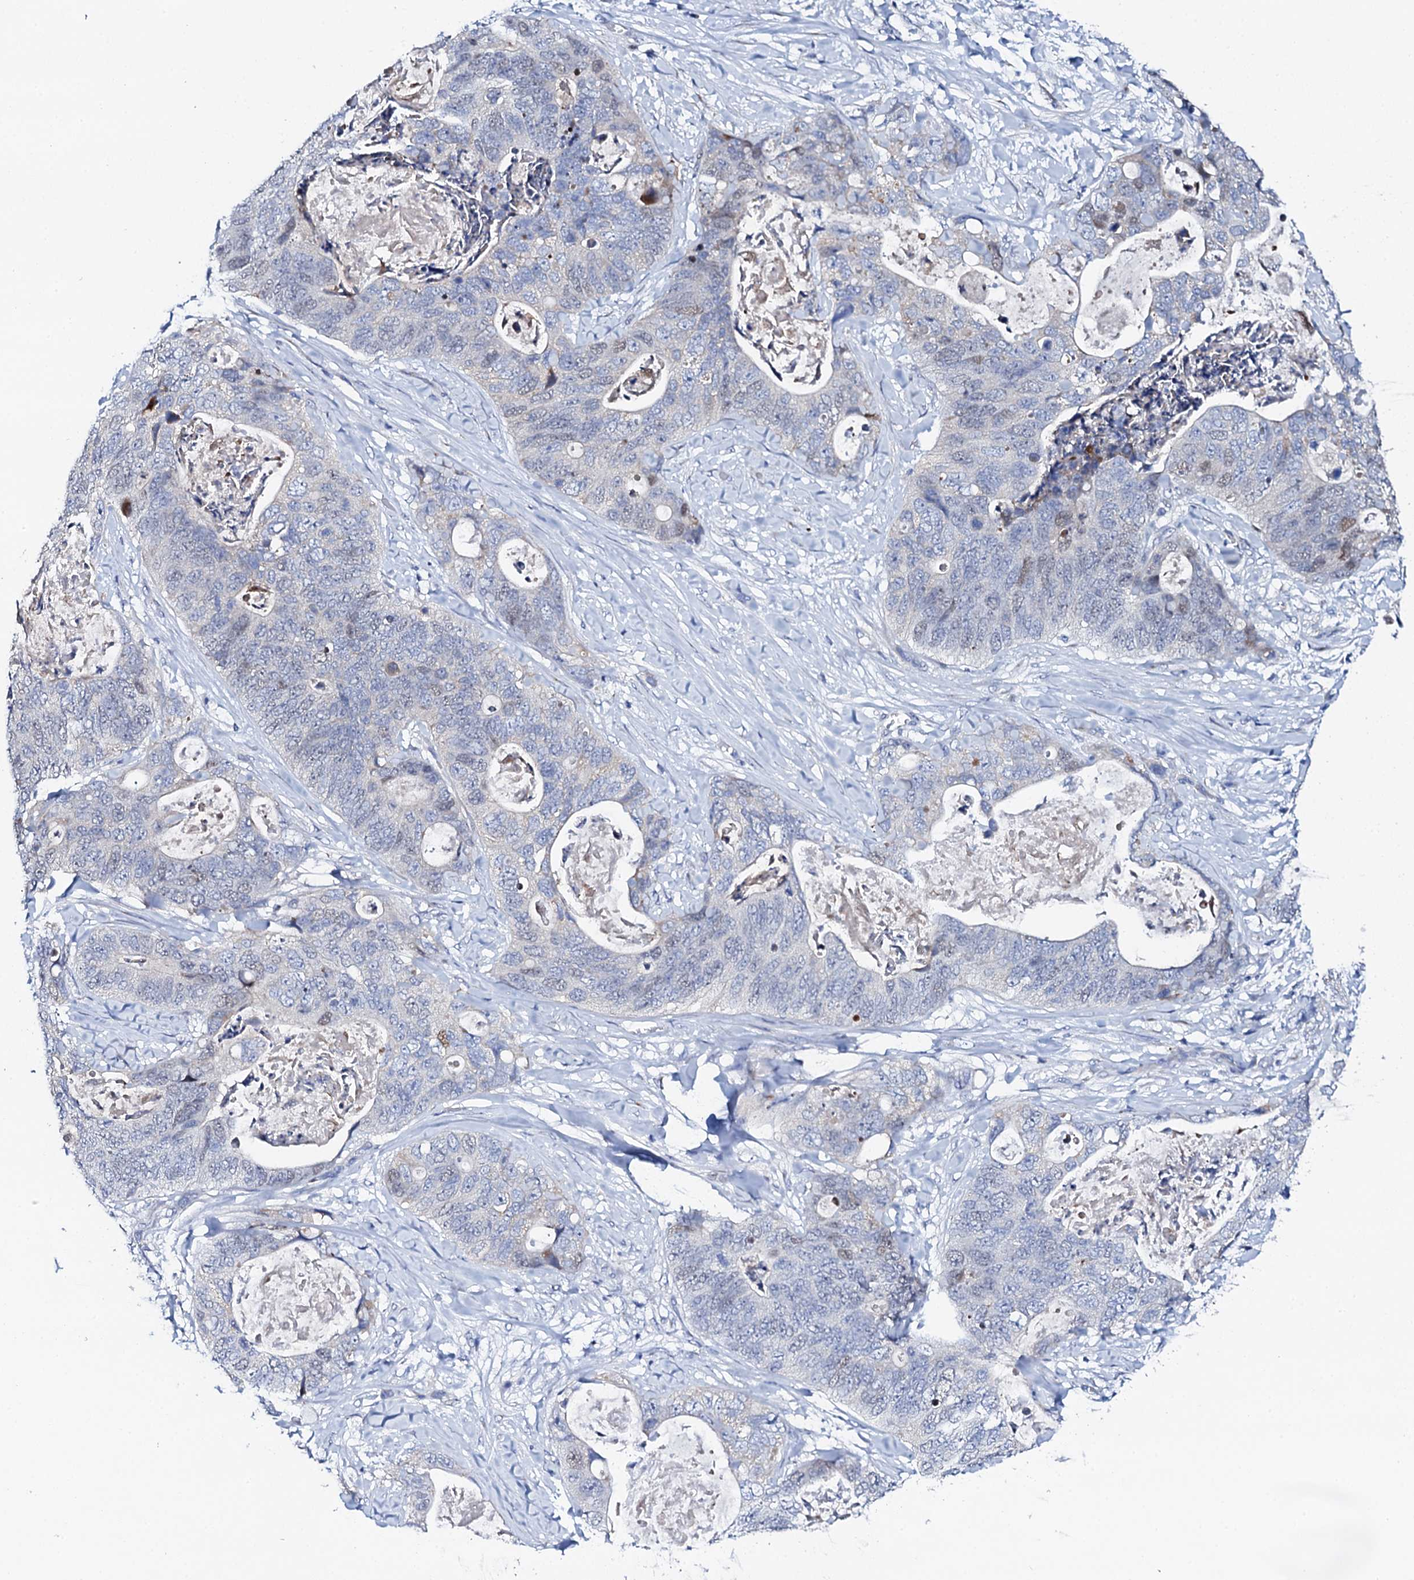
{"staining": {"intensity": "negative", "quantity": "none", "location": "none"}, "tissue": "stomach cancer", "cell_type": "Tumor cells", "image_type": "cancer", "snomed": [{"axis": "morphology", "description": "Adenocarcinoma, NOS"}, {"axis": "topography", "description": "Stomach"}], "caption": "This is a micrograph of immunohistochemistry (IHC) staining of stomach adenocarcinoma, which shows no staining in tumor cells.", "gene": "NUDT13", "patient": {"sex": "female", "age": 89}}